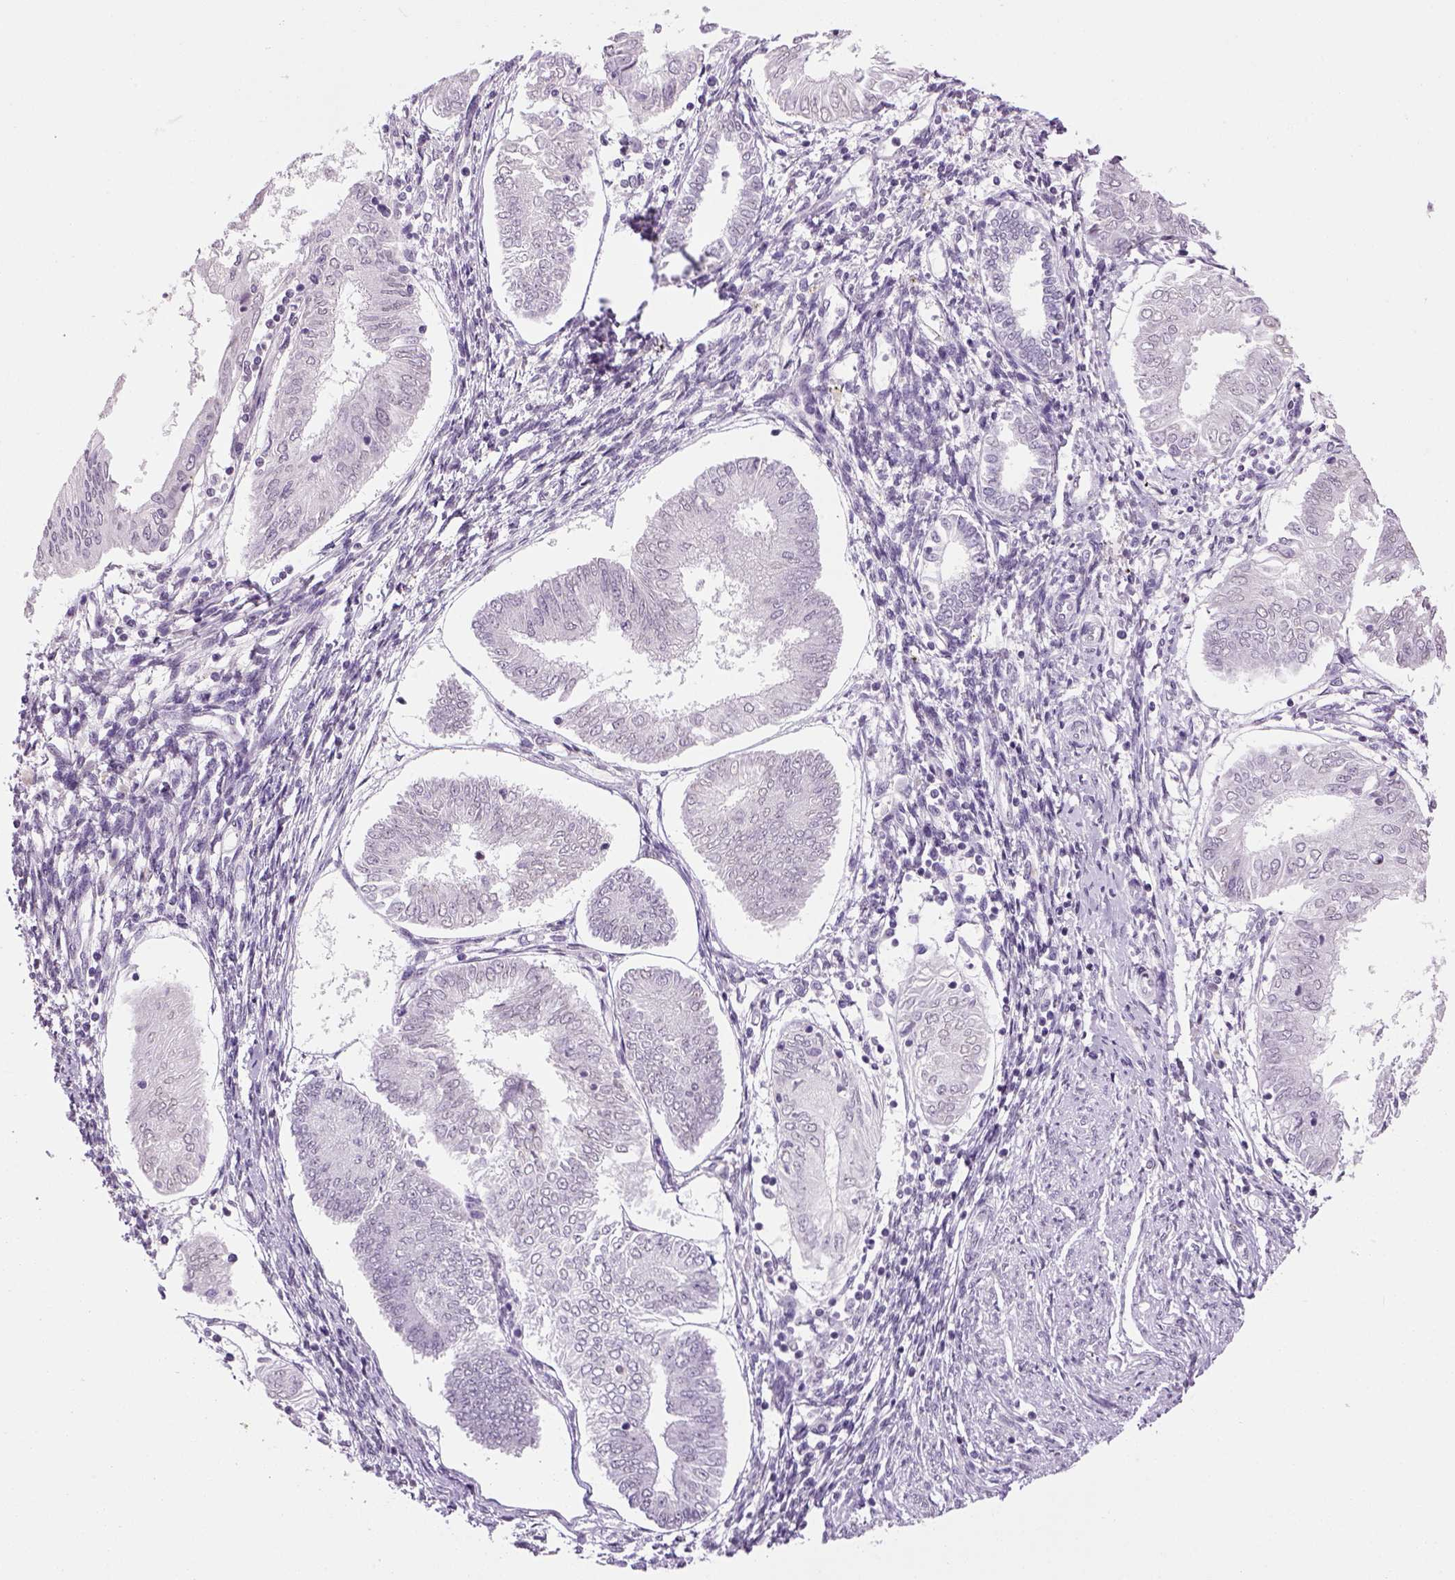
{"staining": {"intensity": "negative", "quantity": "none", "location": "none"}, "tissue": "endometrial cancer", "cell_type": "Tumor cells", "image_type": "cancer", "snomed": [{"axis": "morphology", "description": "Adenocarcinoma, NOS"}, {"axis": "topography", "description": "Endometrium"}], "caption": "IHC of endometrial cancer (adenocarcinoma) displays no expression in tumor cells.", "gene": "PRRT1", "patient": {"sex": "female", "age": 68}}